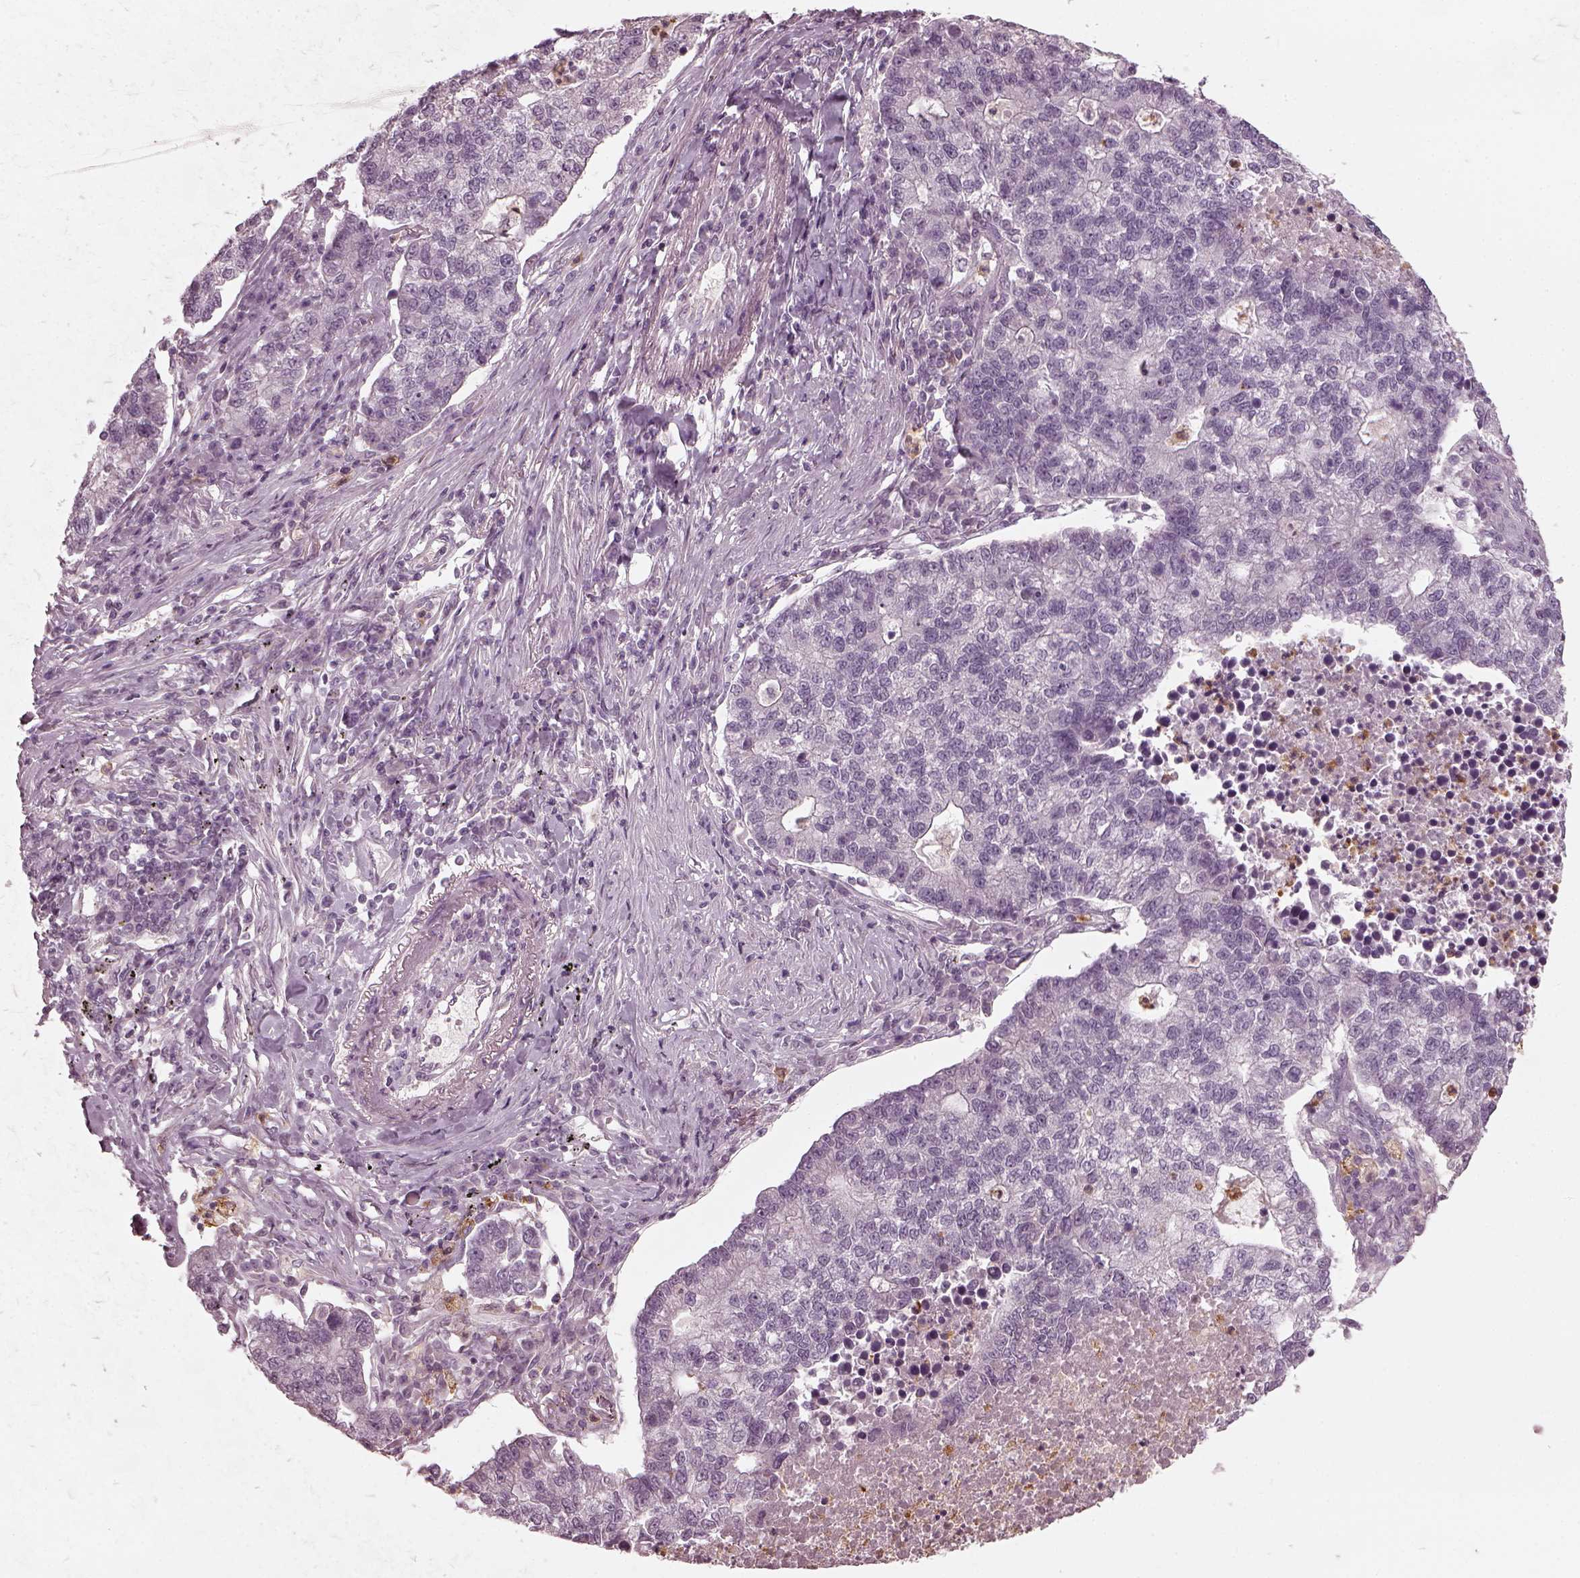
{"staining": {"intensity": "negative", "quantity": "none", "location": "none"}, "tissue": "lung cancer", "cell_type": "Tumor cells", "image_type": "cancer", "snomed": [{"axis": "morphology", "description": "Adenocarcinoma, NOS"}, {"axis": "topography", "description": "Lung"}], "caption": "Lung cancer (adenocarcinoma) was stained to show a protein in brown. There is no significant positivity in tumor cells.", "gene": "CHIT1", "patient": {"sex": "male", "age": 57}}